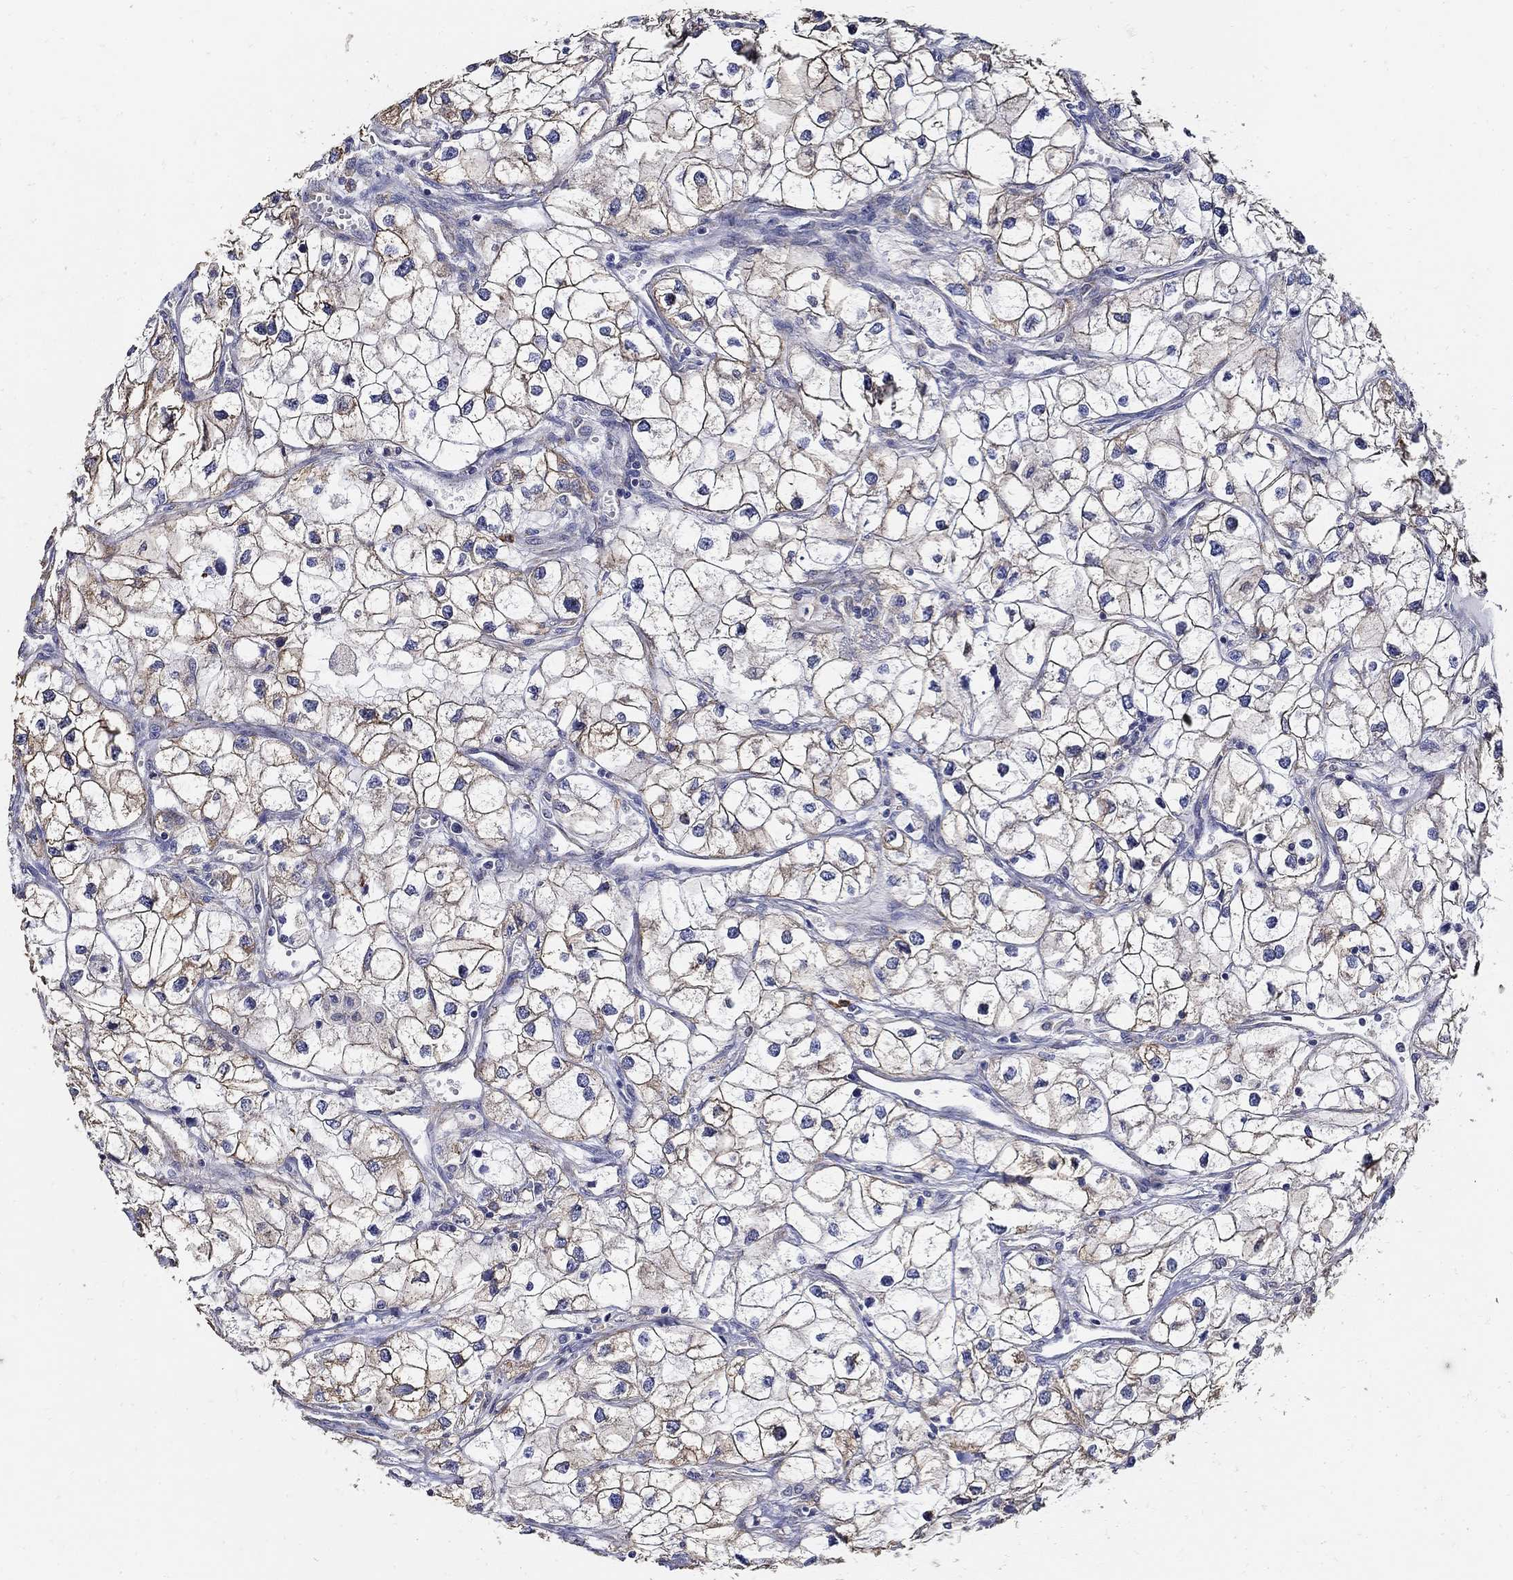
{"staining": {"intensity": "moderate", "quantity": ">75%", "location": "cytoplasmic/membranous"}, "tissue": "renal cancer", "cell_type": "Tumor cells", "image_type": "cancer", "snomed": [{"axis": "morphology", "description": "Adenocarcinoma, NOS"}, {"axis": "topography", "description": "Kidney"}], "caption": "Immunohistochemistry (IHC) image of neoplastic tissue: adenocarcinoma (renal) stained using IHC shows medium levels of moderate protein expression localized specifically in the cytoplasmic/membranous of tumor cells, appearing as a cytoplasmic/membranous brown color.", "gene": "EMILIN3", "patient": {"sex": "male", "age": 59}}